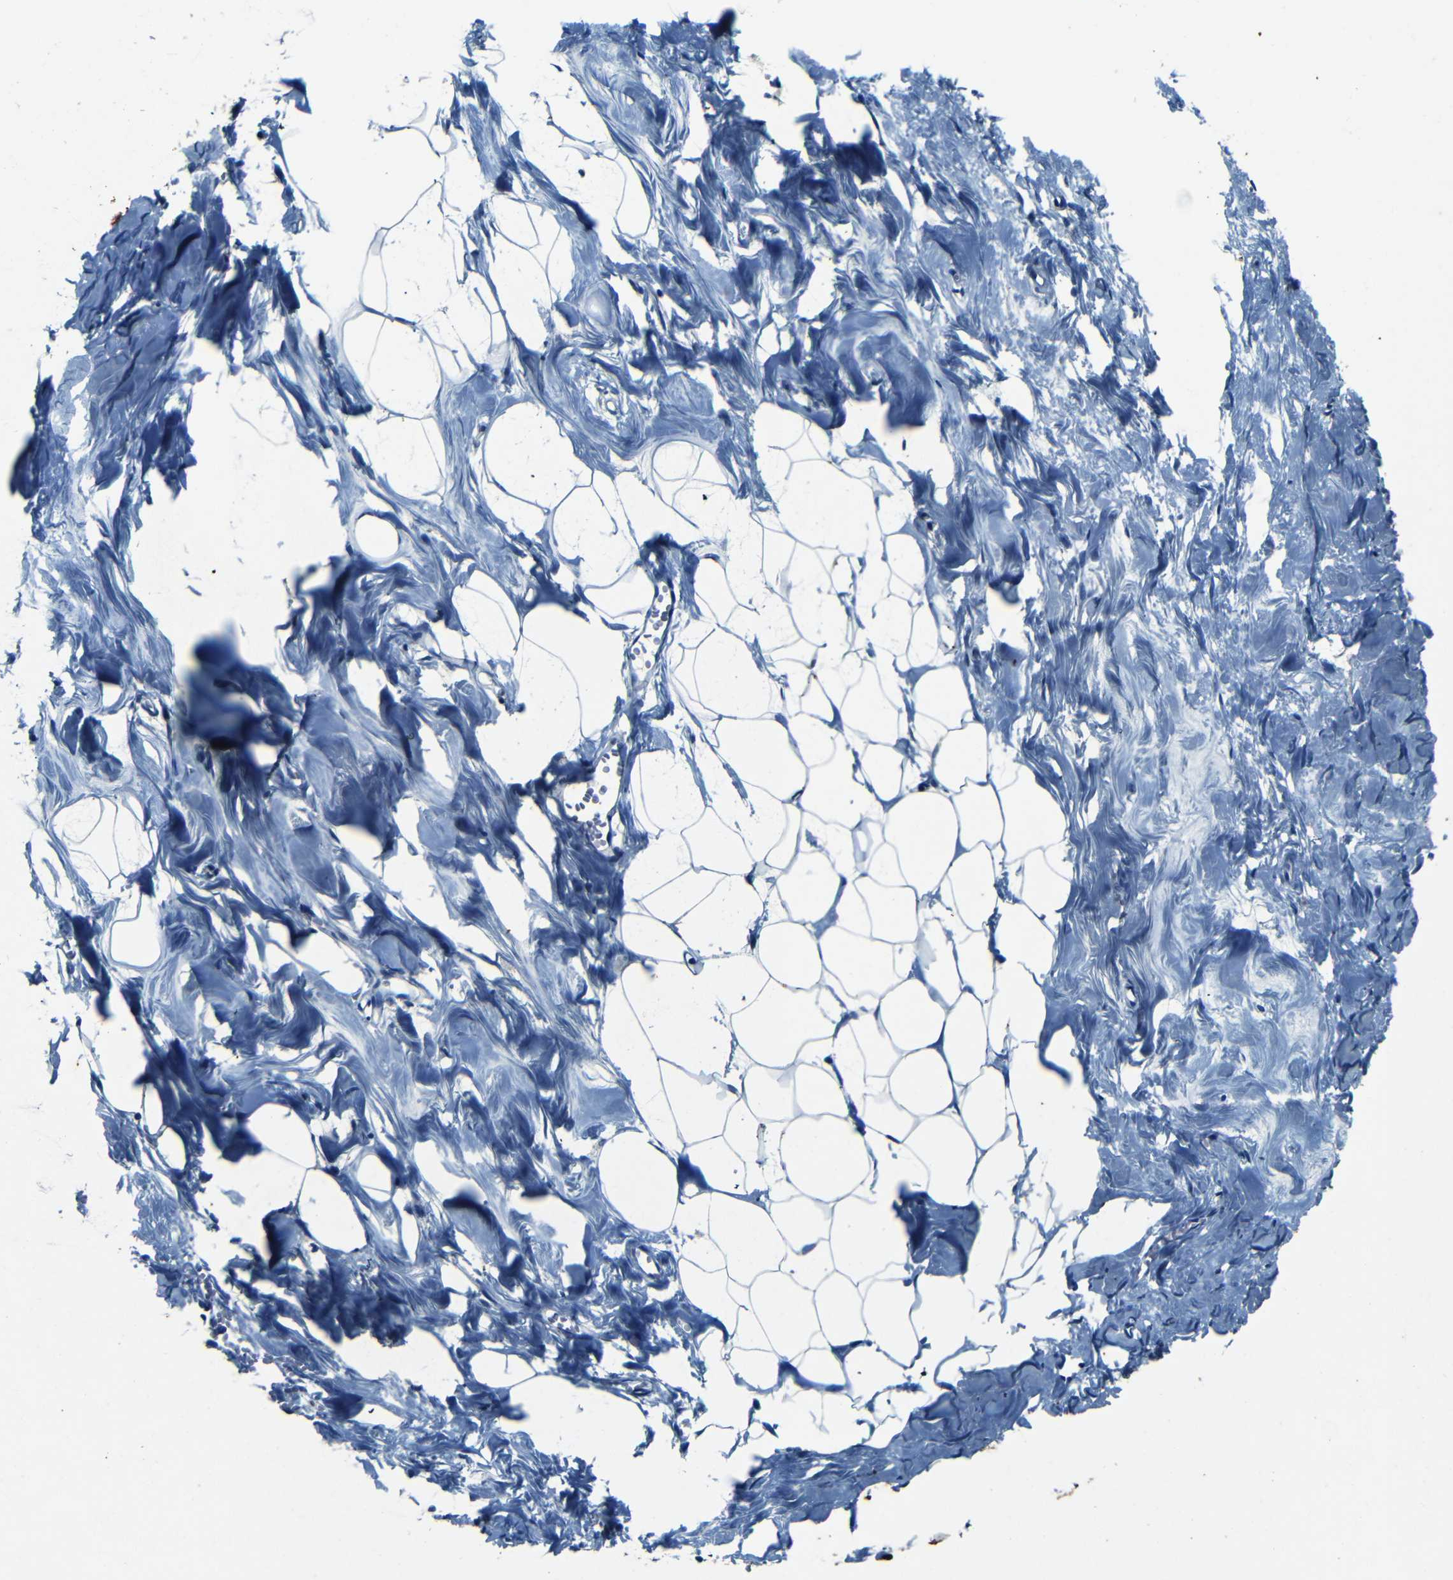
{"staining": {"intensity": "negative", "quantity": "none", "location": "none"}, "tissue": "breast", "cell_type": "Adipocytes", "image_type": "normal", "snomed": [{"axis": "morphology", "description": "Normal tissue, NOS"}, {"axis": "topography", "description": "Breast"}], "caption": "Histopathology image shows no significant protein positivity in adipocytes of unremarkable breast. The staining was performed using DAB to visualize the protein expression in brown, while the nuclei were stained in blue with hematoxylin (Magnification: 20x).", "gene": "WSCD2", "patient": {"sex": "female", "age": 27}}